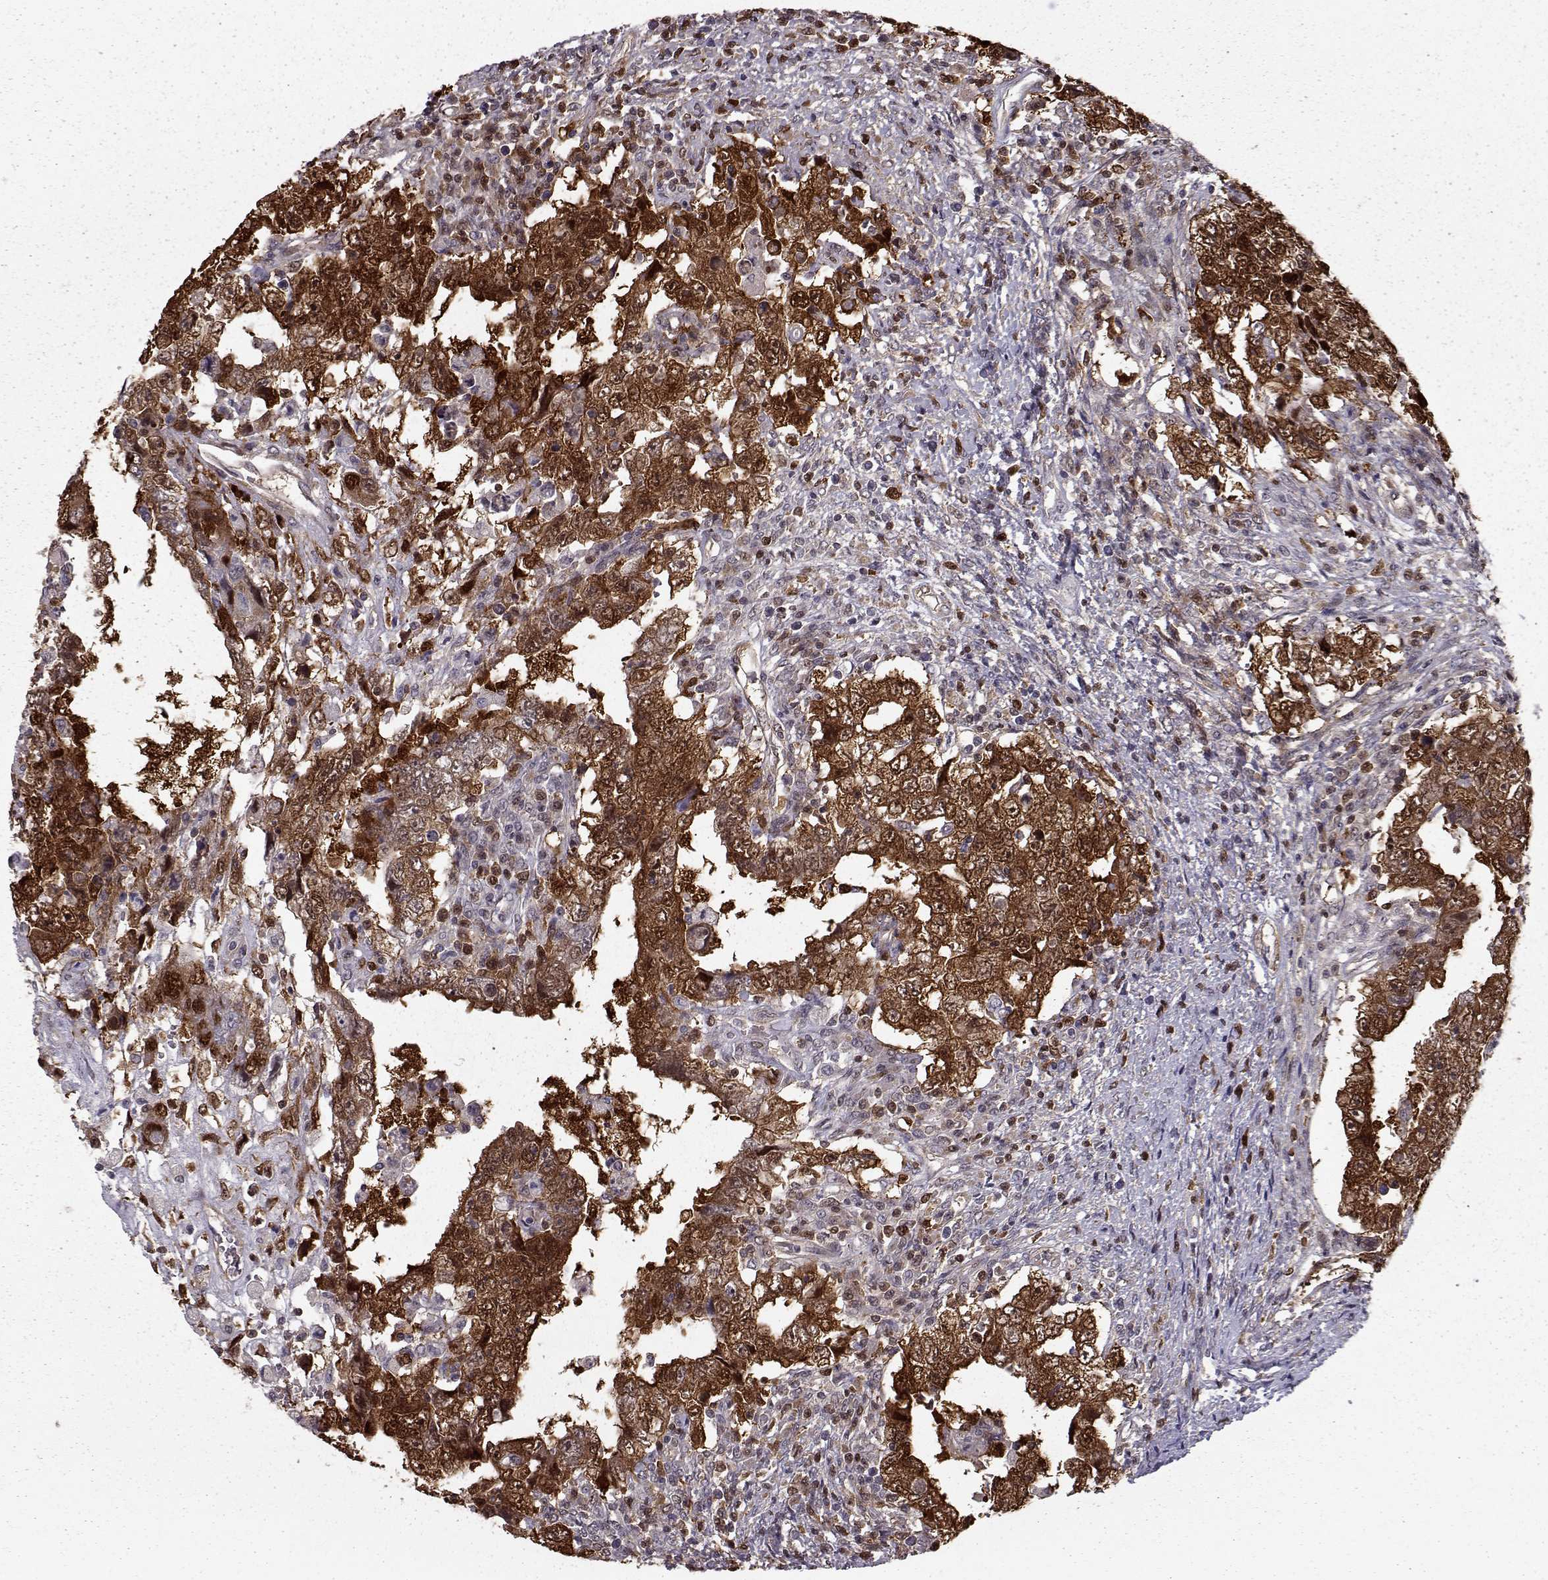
{"staining": {"intensity": "strong", "quantity": ">75%", "location": "cytoplasmic/membranous"}, "tissue": "testis cancer", "cell_type": "Tumor cells", "image_type": "cancer", "snomed": [{"axis": "morphology", "description": "Carcinoma, Embryonal, NOS"}, {"axis": "topography", "description": "Testis"}], "caption": "Human testis embryonal carcinoma stained with a protein marker demonstrates strong staining in tumor cells.", "gene": "RANBP1", "patient": {"sex": "male", "age": 26}}